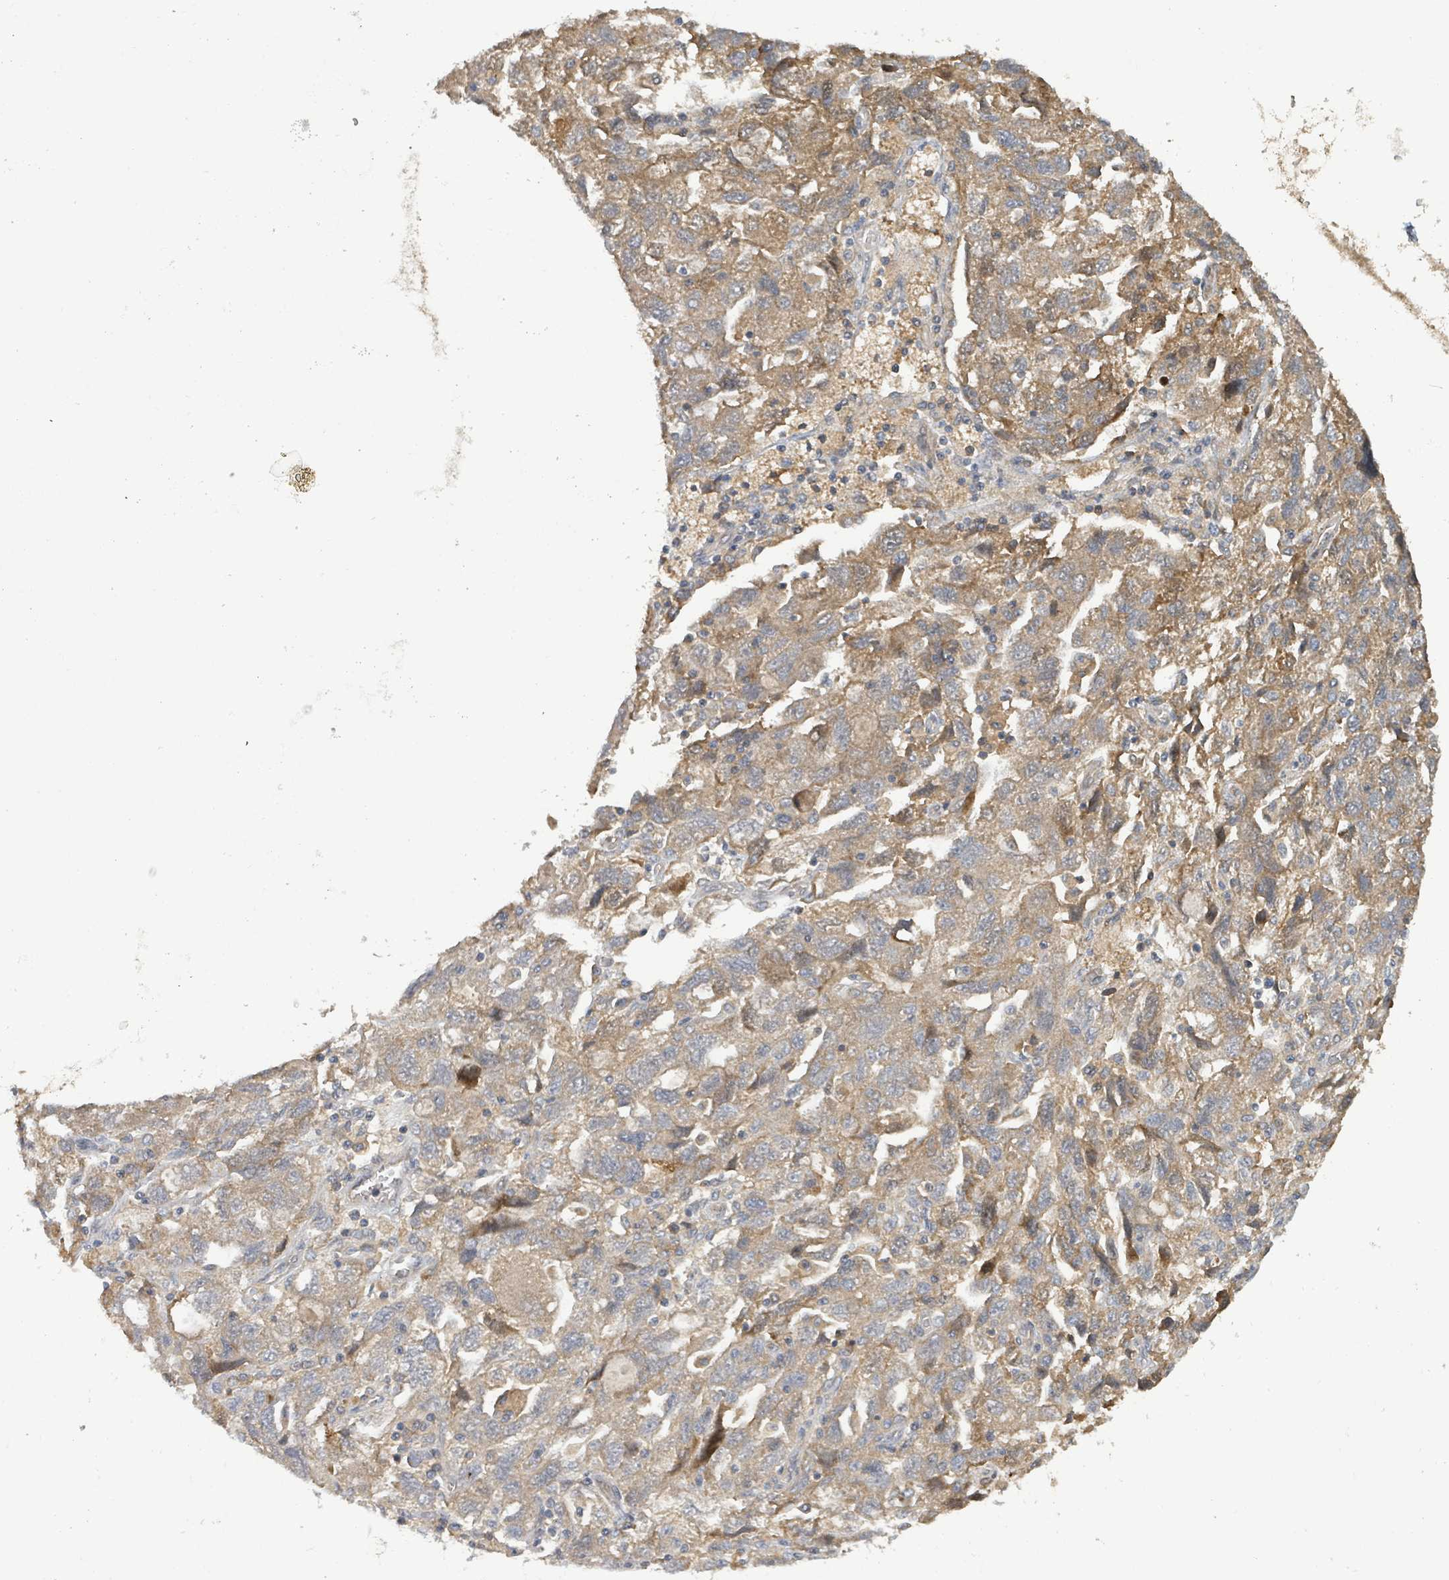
{"staining": {"intensity": "weak", "quantity": ">75%", "location": "cytoplasmic/membranous"}, "tissue": "ovarian cancer", "cell_type": "Tumor cells", "image_type": "cancer", "snomed": [{"axis": "morphology", "description": "Carcinoma, NOS"}, {"axis": "morphology", "description": "Cystadenocarcinoma, serous, NOS"}, {"axis": "topography", "description": "Ovary"}], "caption": "Immunohistochemistry (IHC) of human ovarian cancer (serous cystadenocarcinoma) shows low levels of weak cytoplasmic/membranous staining in approximately >75% of tumor cells.", "gene": "STARD4", "patient": {"sex": "female", "age": 69}}